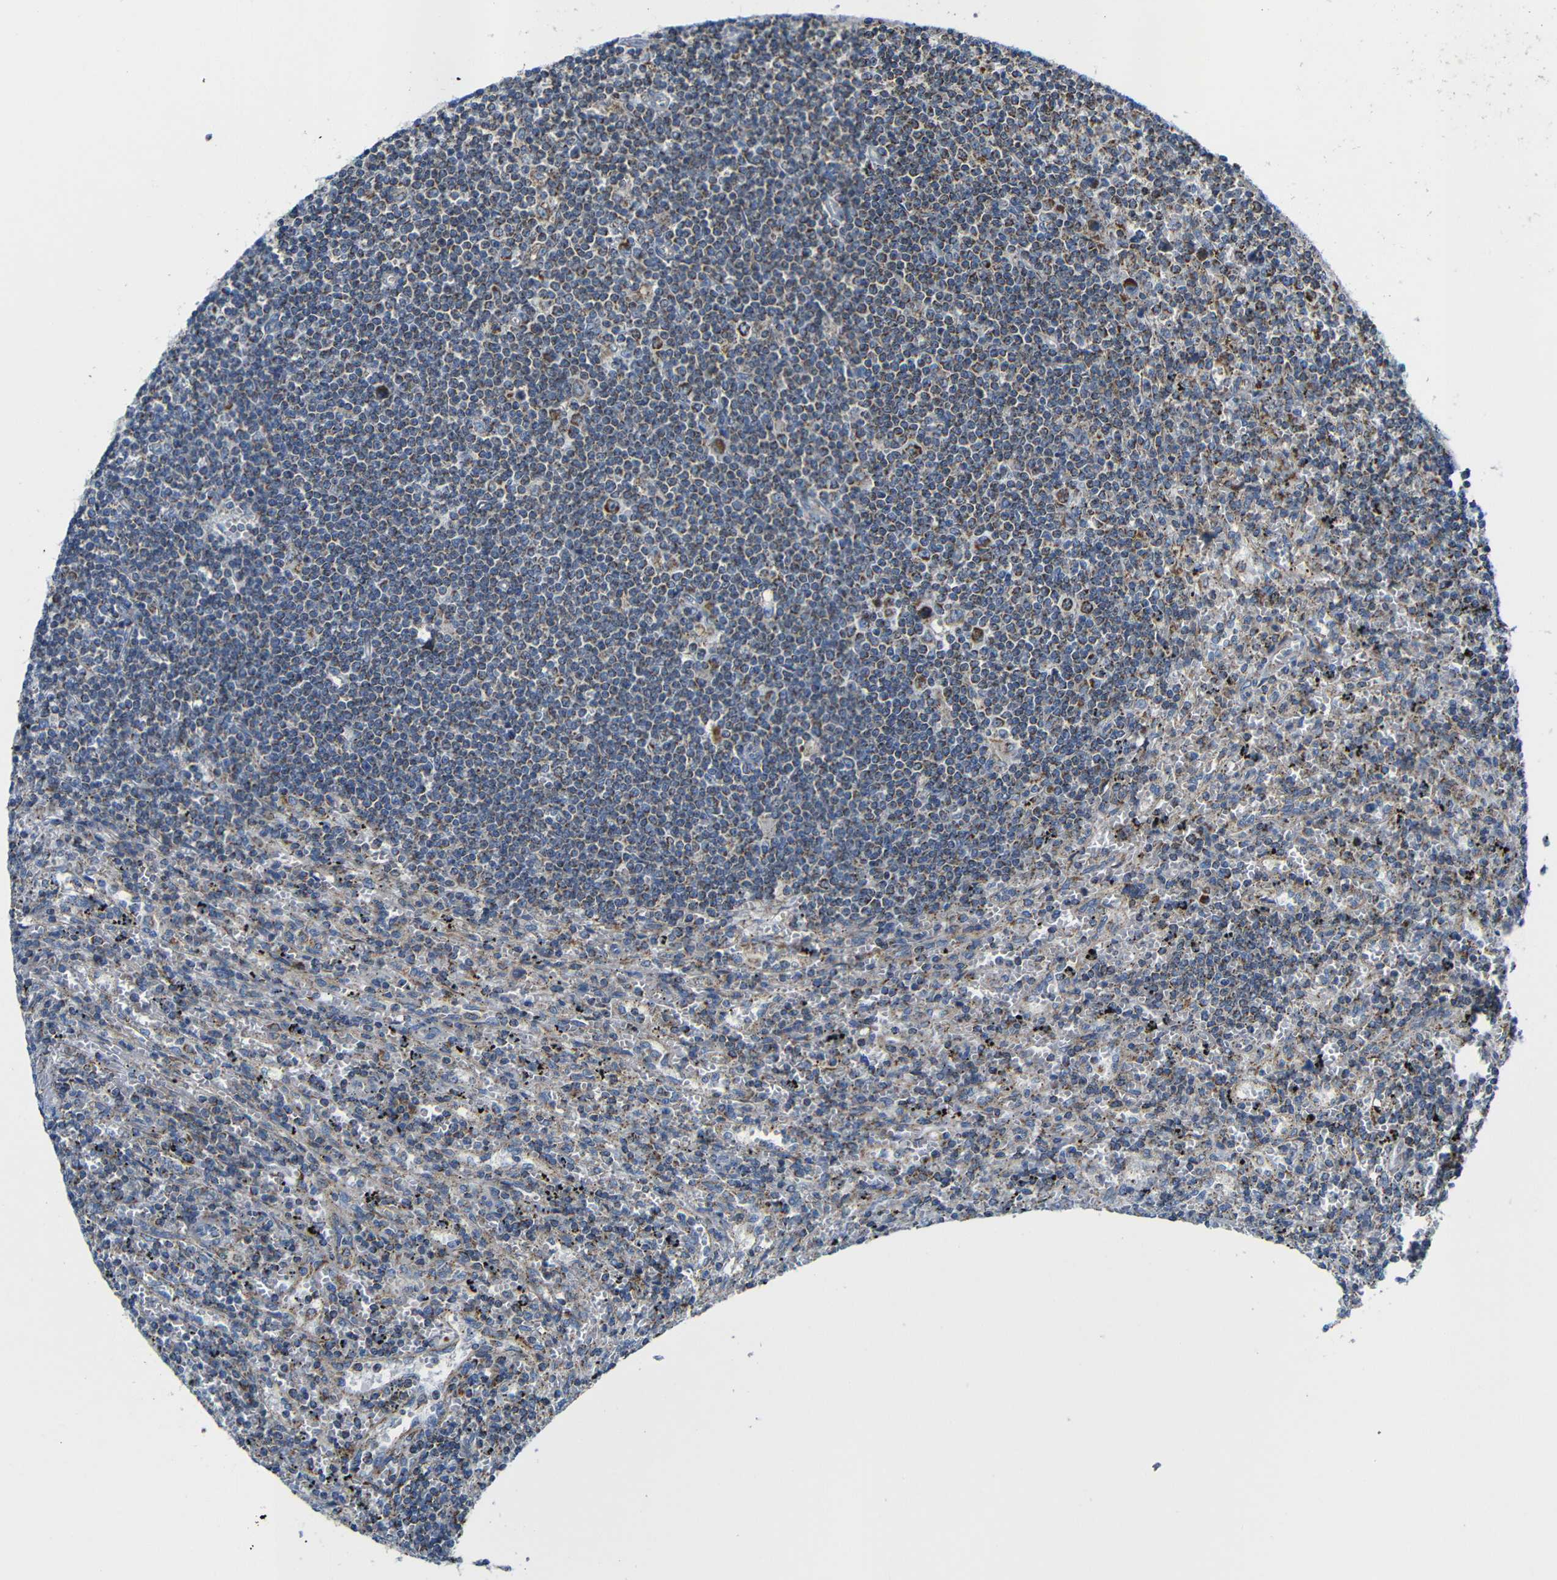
{"staining": {"intensity": "moderate", "quantity": "<25%", "location": "cytoplasmic/membranous"}, "tissue": "lymphoma", "cell_type": "Tumor cells", "image_type": "cancer", "snomed": [{"axis": "morphology", "description": "Malignant lymphoma, non-Hodgkin's type, Low grade"}, {"axis": "topography", "description": "Spleen"}], "caption": "High-magnification brightfield microscopy of lymphoma stained with DAB (brown) and counterstained with hematoxylin (blue). tumor cells exhibit moderate cytoplasmic/membranous staining is appreciated in about<25% of cells.", "gene": "FAM171B", "patient": {"sex": "male", "age": 76}}